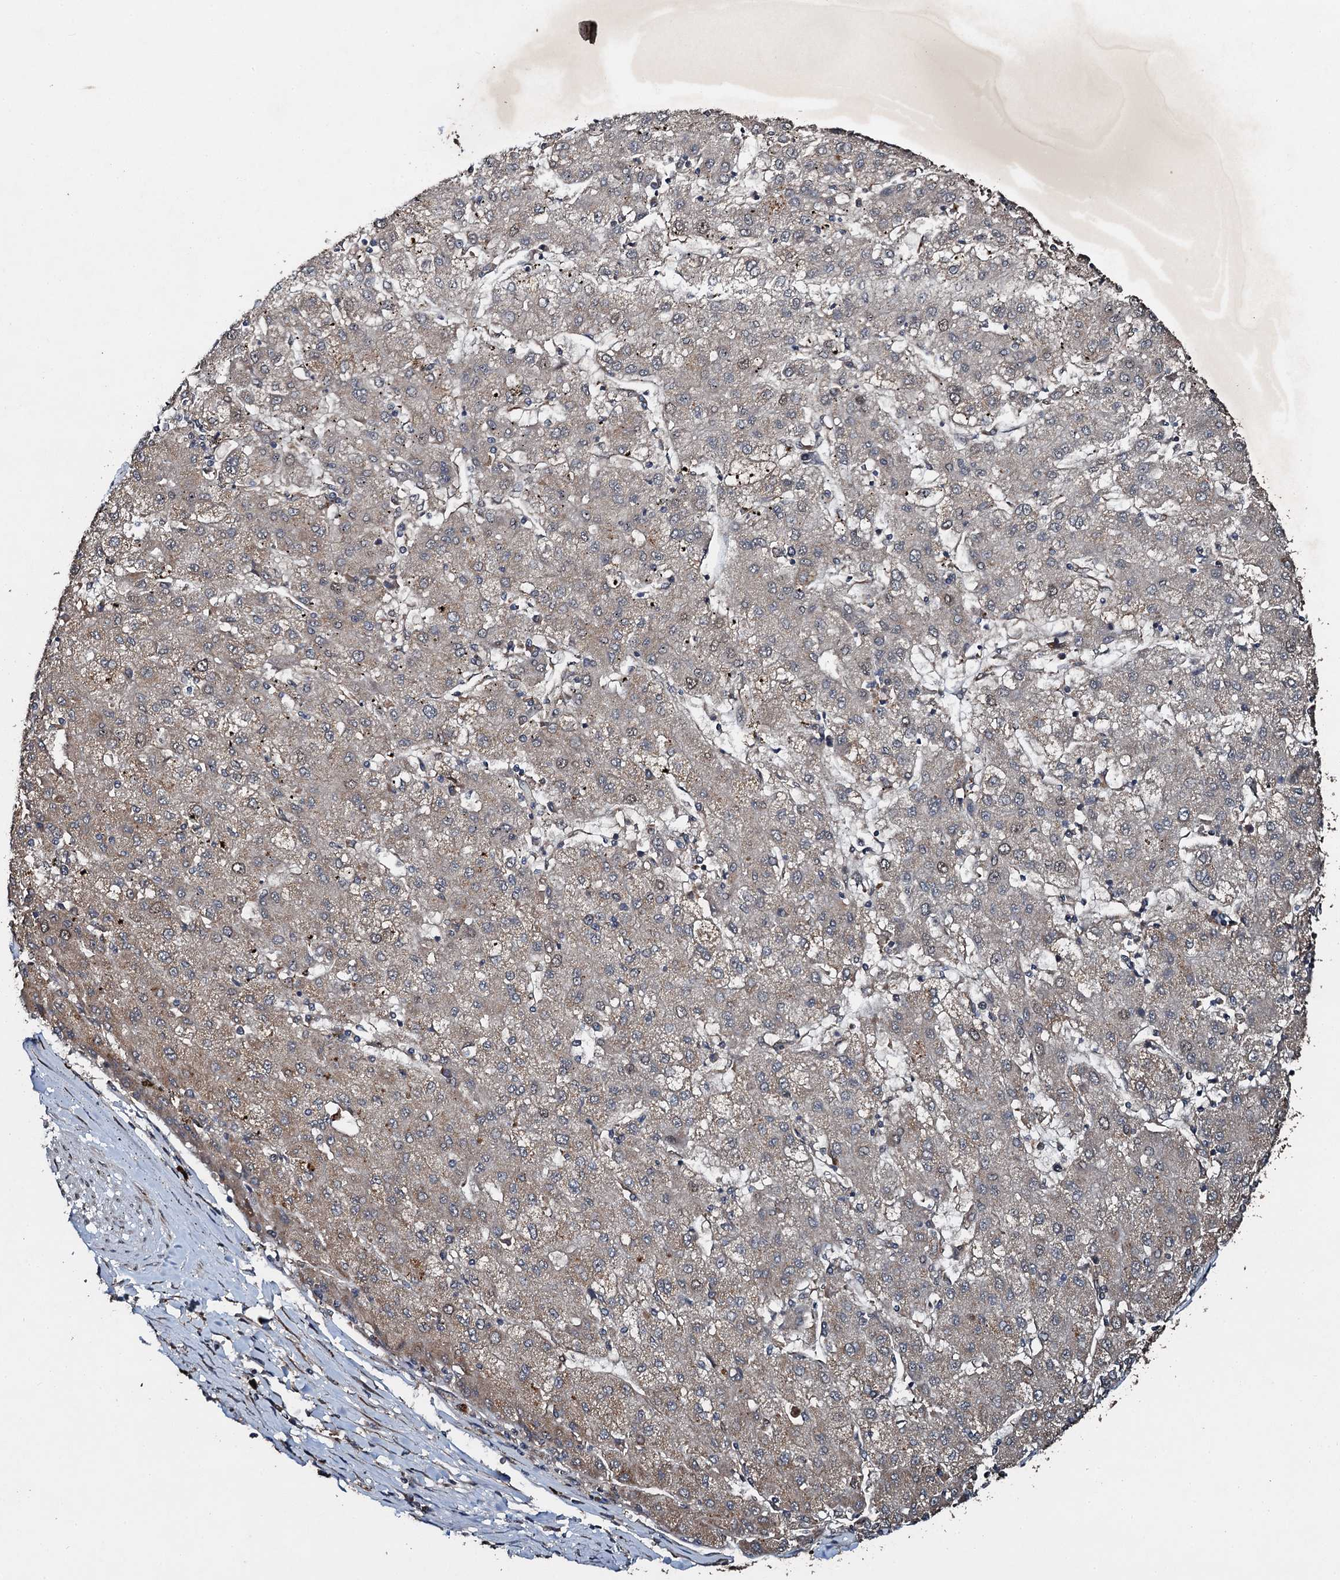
{"staining": {"intensity": "negative", "quantity": "none", "location": "none"}, "tissue": "liver cancer", "cell_type": "Tumor cells", "image_type": "cancer", "snomed": [{"axis": "morphology", "description": "Carcinoma, Hepatocellular, NOS"}, {"axis": "topography", "description": "Liver"}], "caption": "Hepatocellular carcinoma (liver) stained for a protein using immunohistochemistry (IHC) demonstrates no positivity tumor cells.", "gene": "ADAMTS10", "patient": {"sex": "male", "age": 72}}